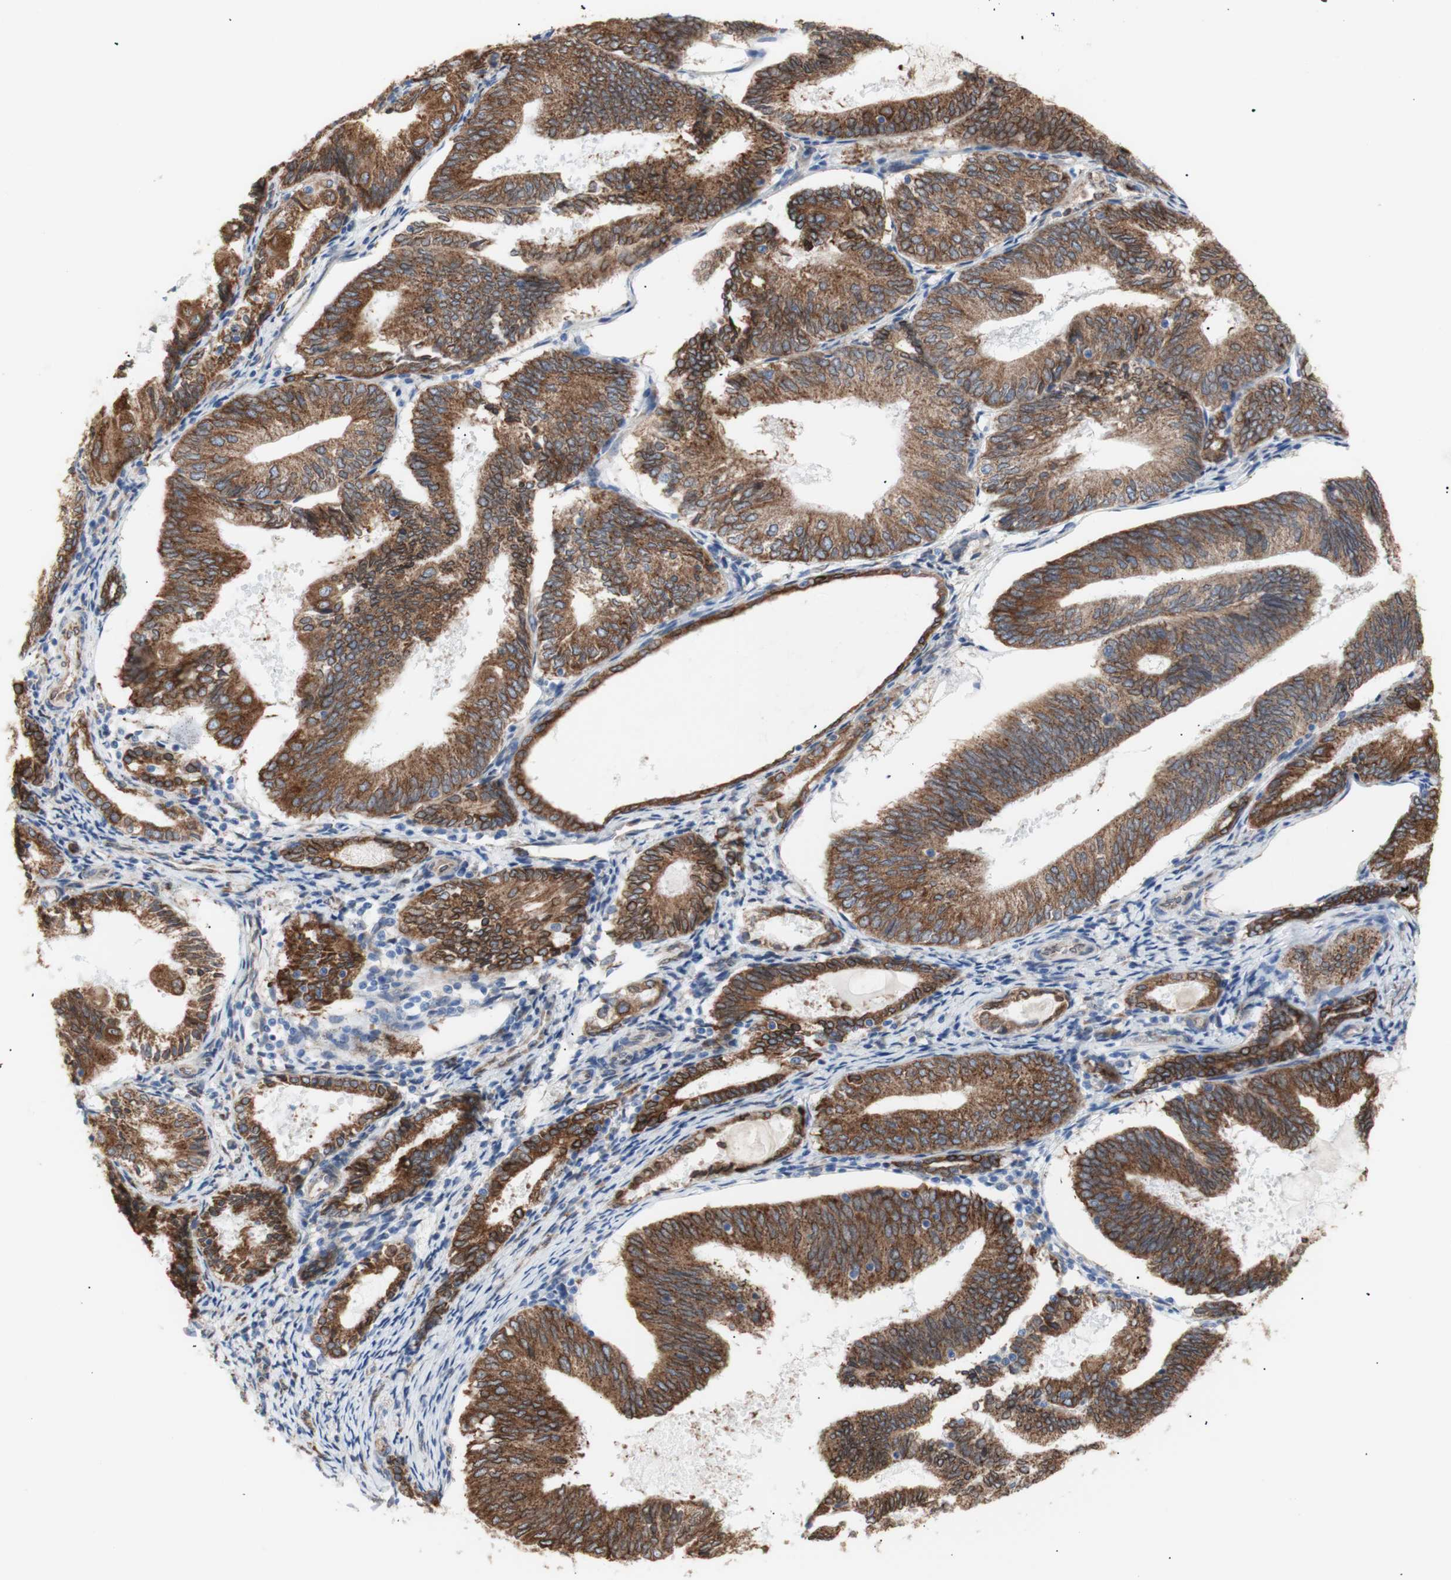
{"staining": {"intensity": "strong", "quantity": ">75%", "location": "cytoplasmic/membranous"}, "tissue": "endometrial cancer", "cell_type": "Tumor cells", "image_type": "cancer", "snomed": [{"axis": "morphology", "description": "Adenocarcinoma, NOS"}, {"axis": "topography", "description": "Endometrium"}], "caption": "Adenocarcinoma (endometrial) stained for a protein (brown) shows strong cytoplasmic/membranous positive positivity in about >75% of tumor cells.", "gene": "ERLIN1", "patient": {"sex": "female", "age": 81}}